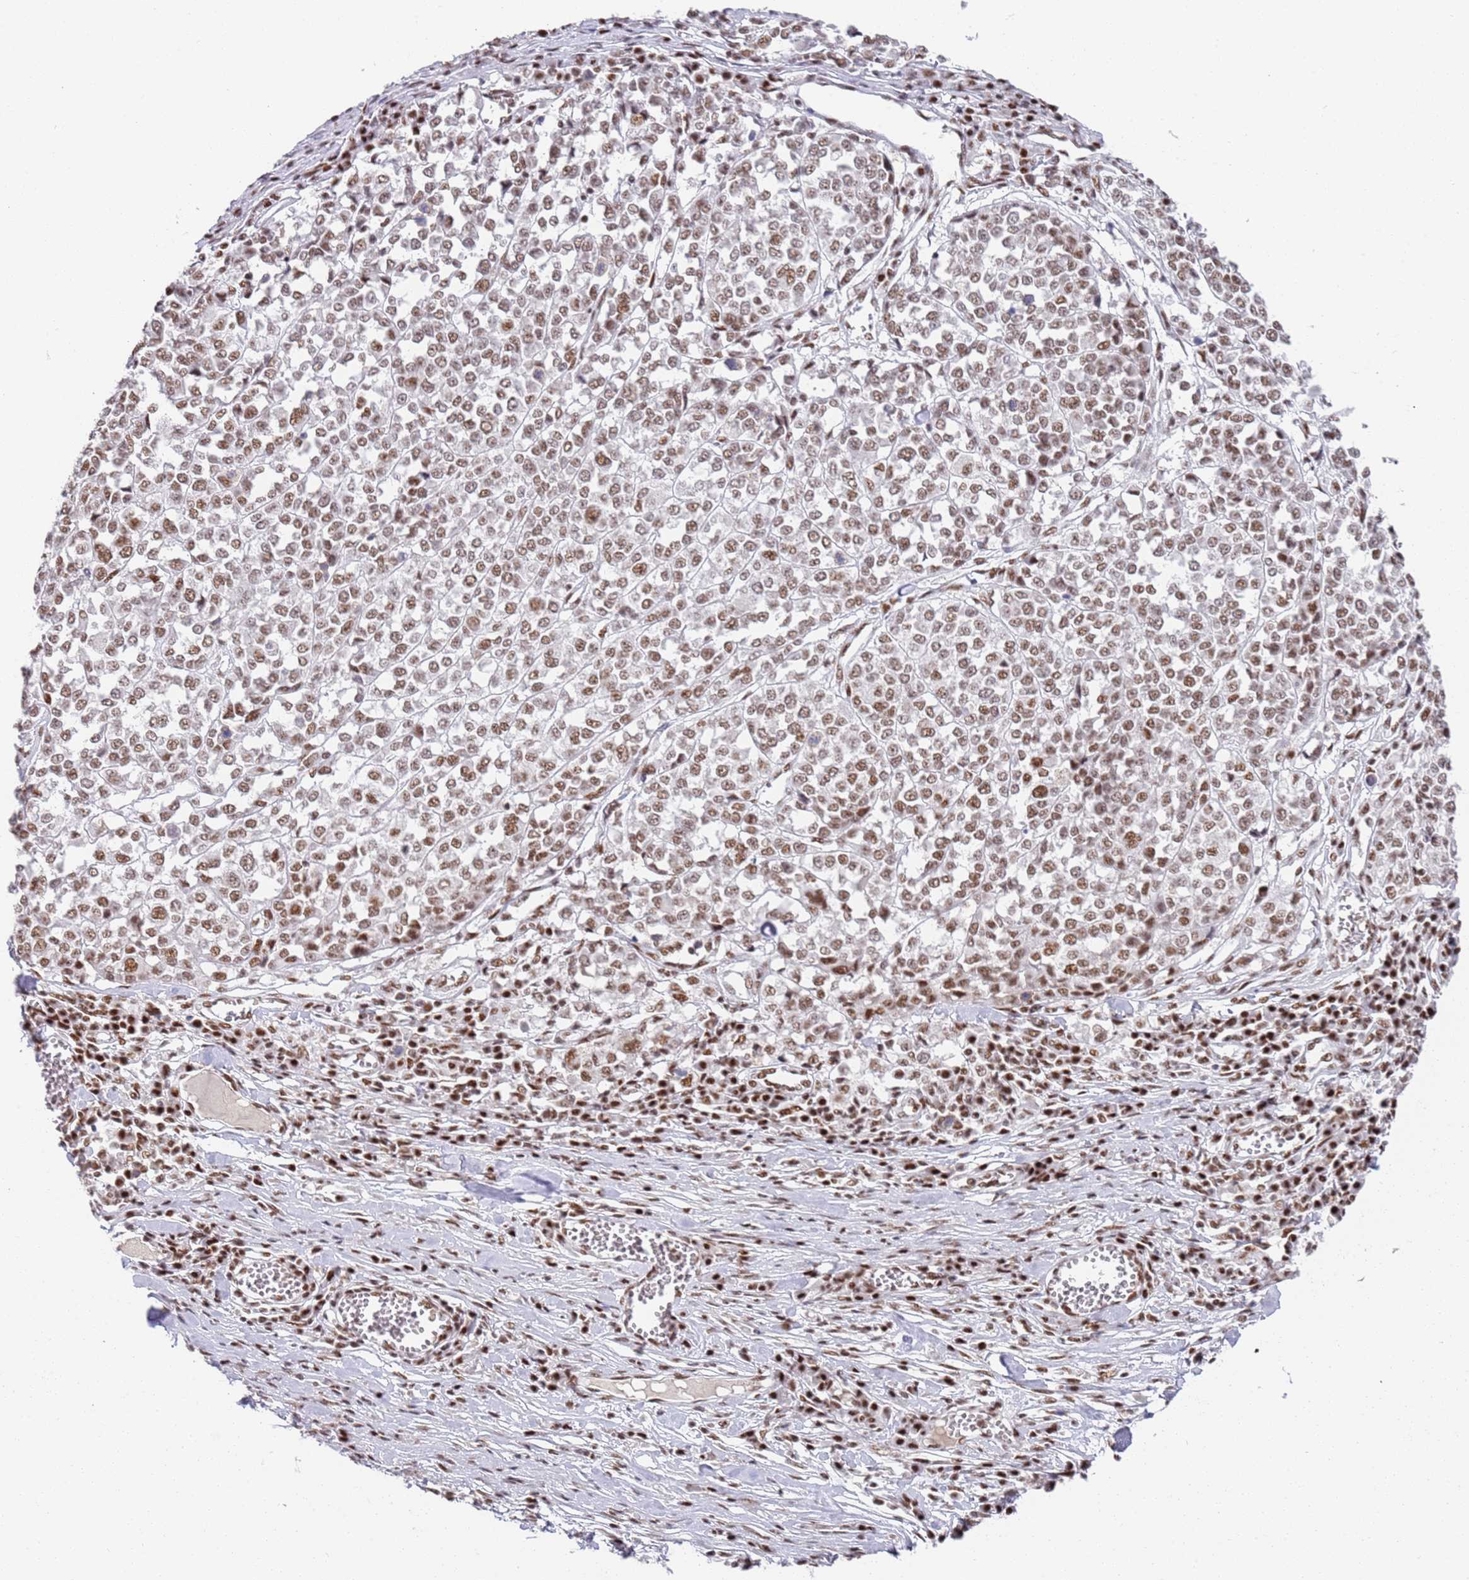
{"staining": {"intensity": "moderate", "quantity": ">75%", "location": "nuclear"}, "tissue": "melanoma", "cell_type": "Tumor cells", "image_type": "cancer", "snomed": [{"axis": "morphology", "description": "Malignant melanoma, Metastatic site"}, {"axis": "topography", "description": "Lymph node"}], "caption": "Brown immunohistochemical staining in melanoma shows moderate nuclear expression in about >75% of tumor cells.", "gene": "AKAP8L", "patient": {"sex": "male", "age": 44}}